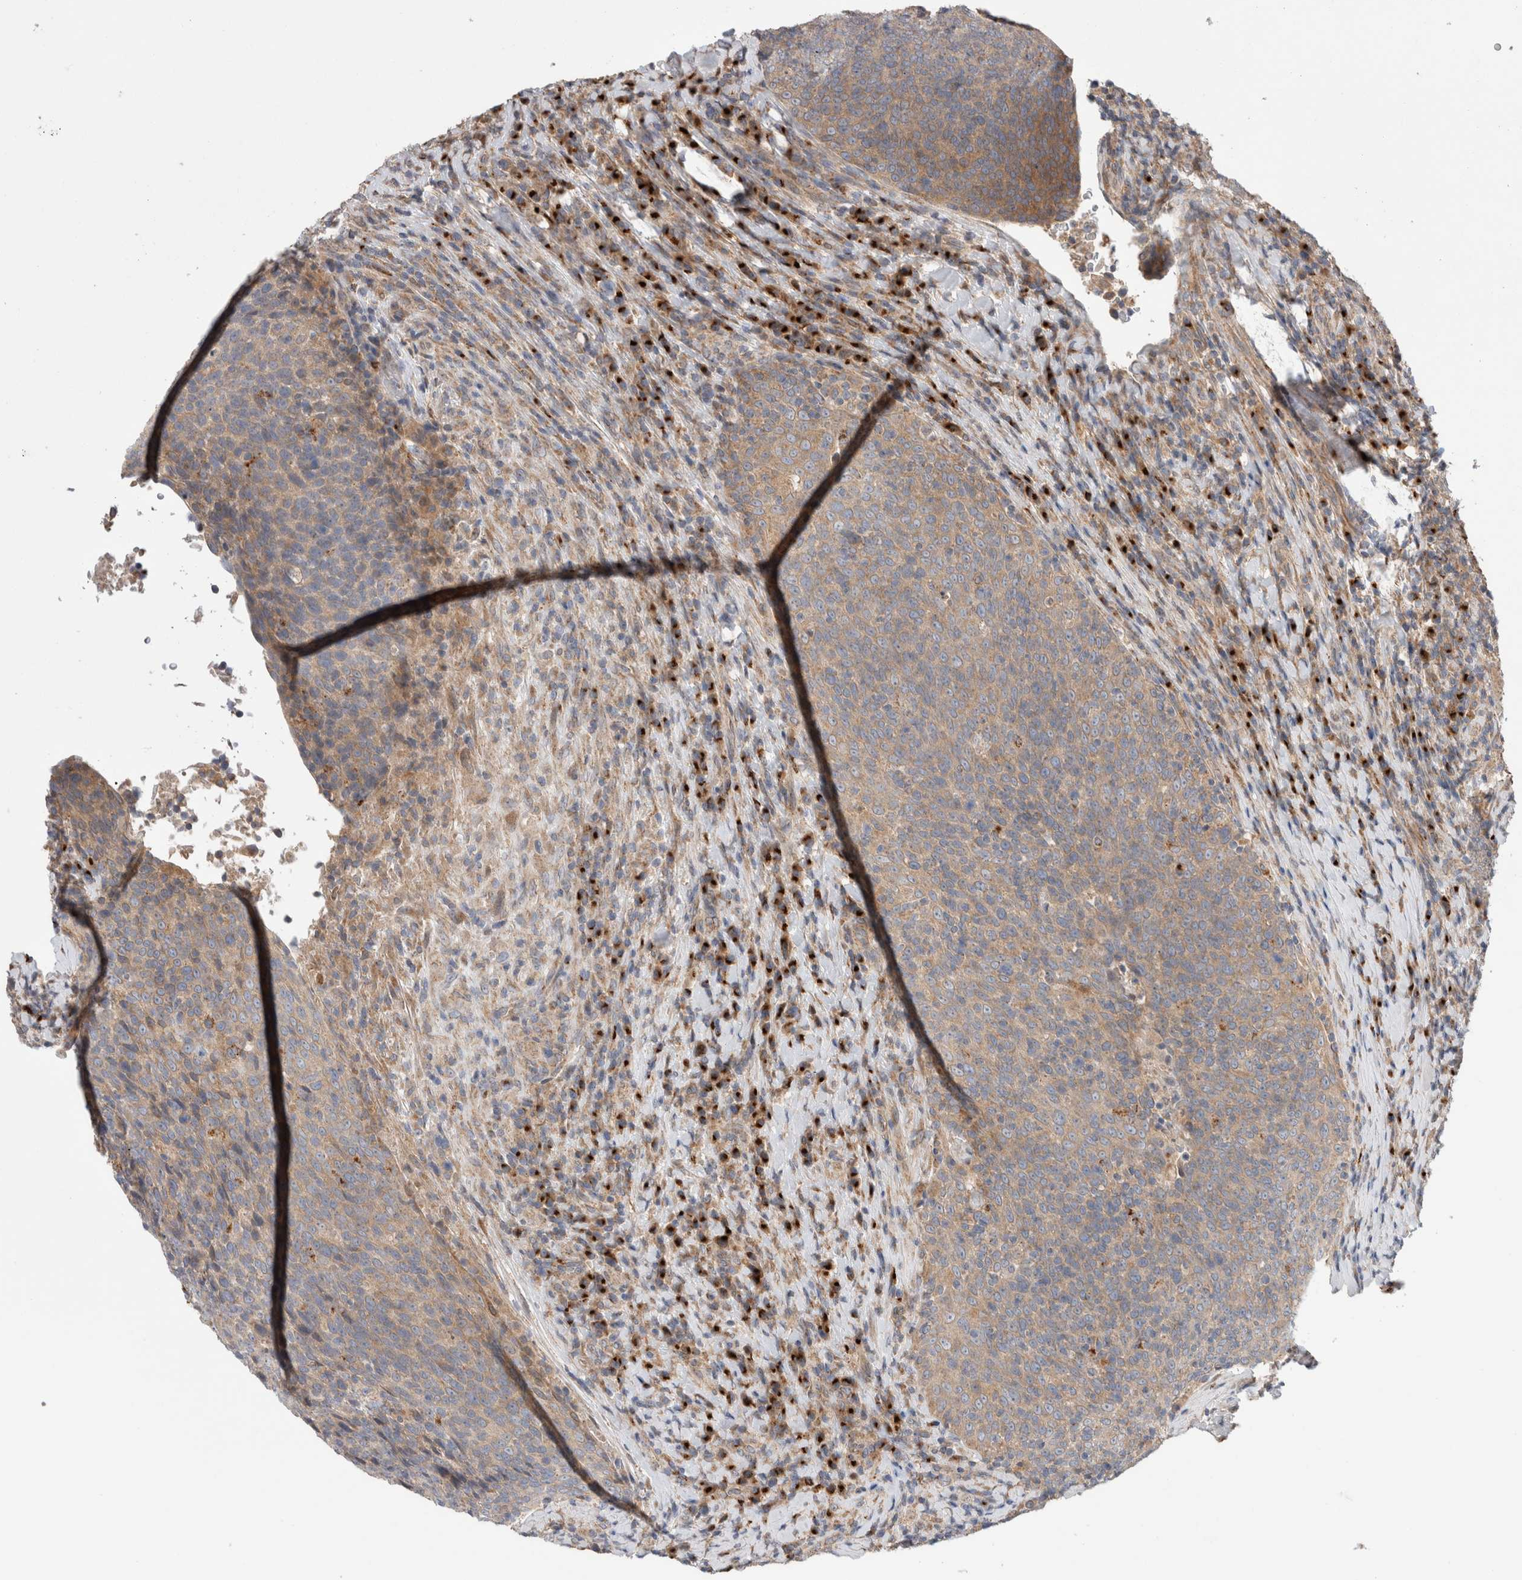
{"staining": {"intensity": "moderate", "quantity": ">75%", "location": "cytoplasmic/membranous"}, "tissue": "head and neck cancer", "cell_type": "Tumor cells", "image_type": "cancer", "snomed": [{"axis": "morphology", "description": "Squamous cell carcinoma, NOS"}, {"axis": "morphology", "description": "Squamous cell carcinoma, metastatic, NOS"}, {"axis": "topography", "description": "Lymph node"}, {"axis": "topography", "description": "Head-Neck"}], "caption": "Immunohistochemical staining of human metastatic squamous cell carcinoma (head and neck) exhibits medium levels of moderate cytoplasmic/membranous protein positivity in approximately >75% of tumor cells.", "gene": "TRIM5", "patient": {"sex": "male", "age": 62}}